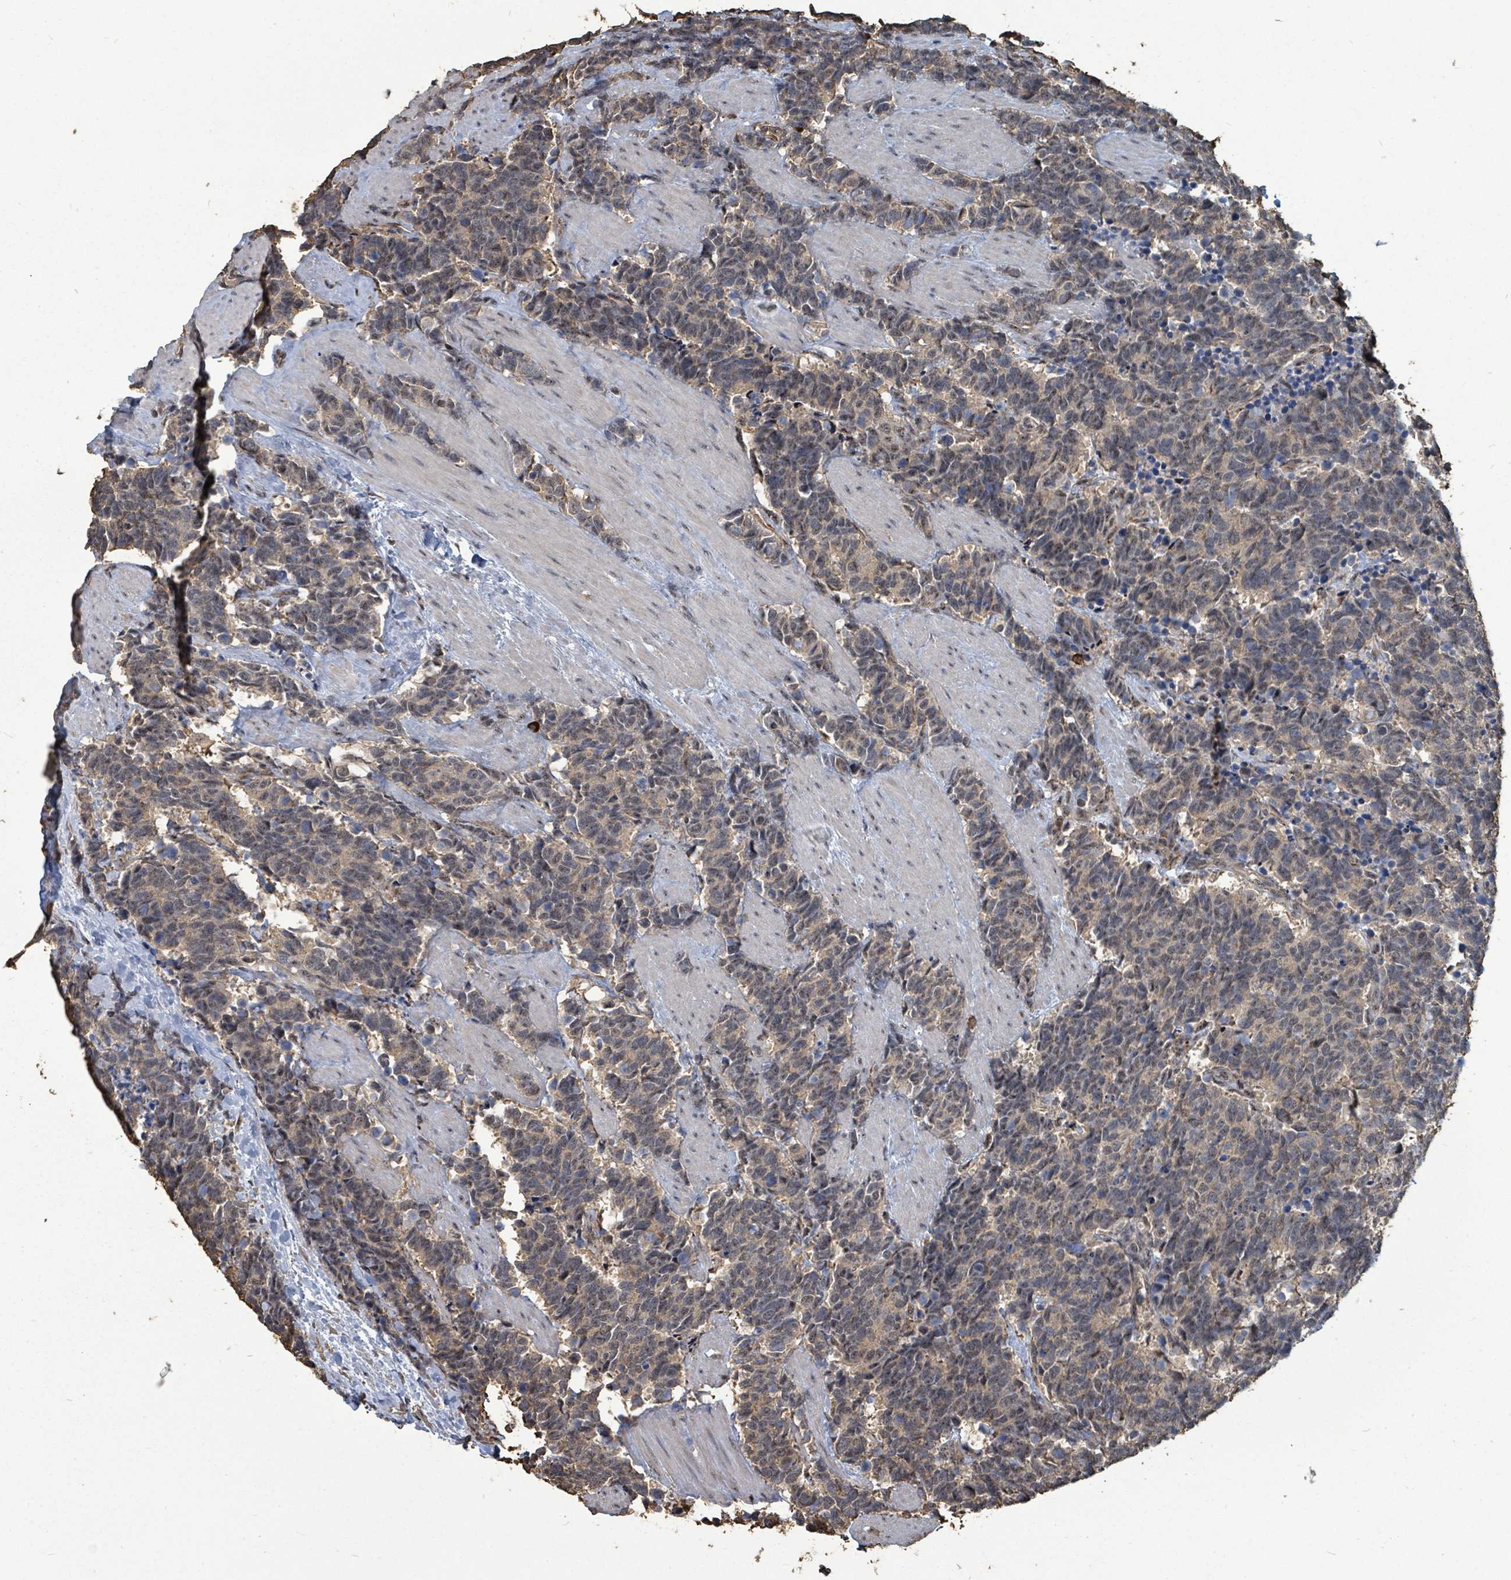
{"staining": {"intensity": "weak", "quantity": "25%-75%", "location": "cytoplasmic/membranous"}, "tissue": "carcinoid", "cell_type": "Tumor cells", "image_type": "cancer", "snomed": [{"axis": "morphology", "description": "Carcinoma, NOS"}, {"axis": "morphology", "description": "Carcinoid, malignant, NOS"}, {"axis": "topography", "description": "Prostate"}], "caption": "A brown stain shows weak cytoplasmic/membranous positivity of a protein in carcinoid tumor cells.", "gene": "C6orf52", "patient": {"sex": "male", "age": 57}}